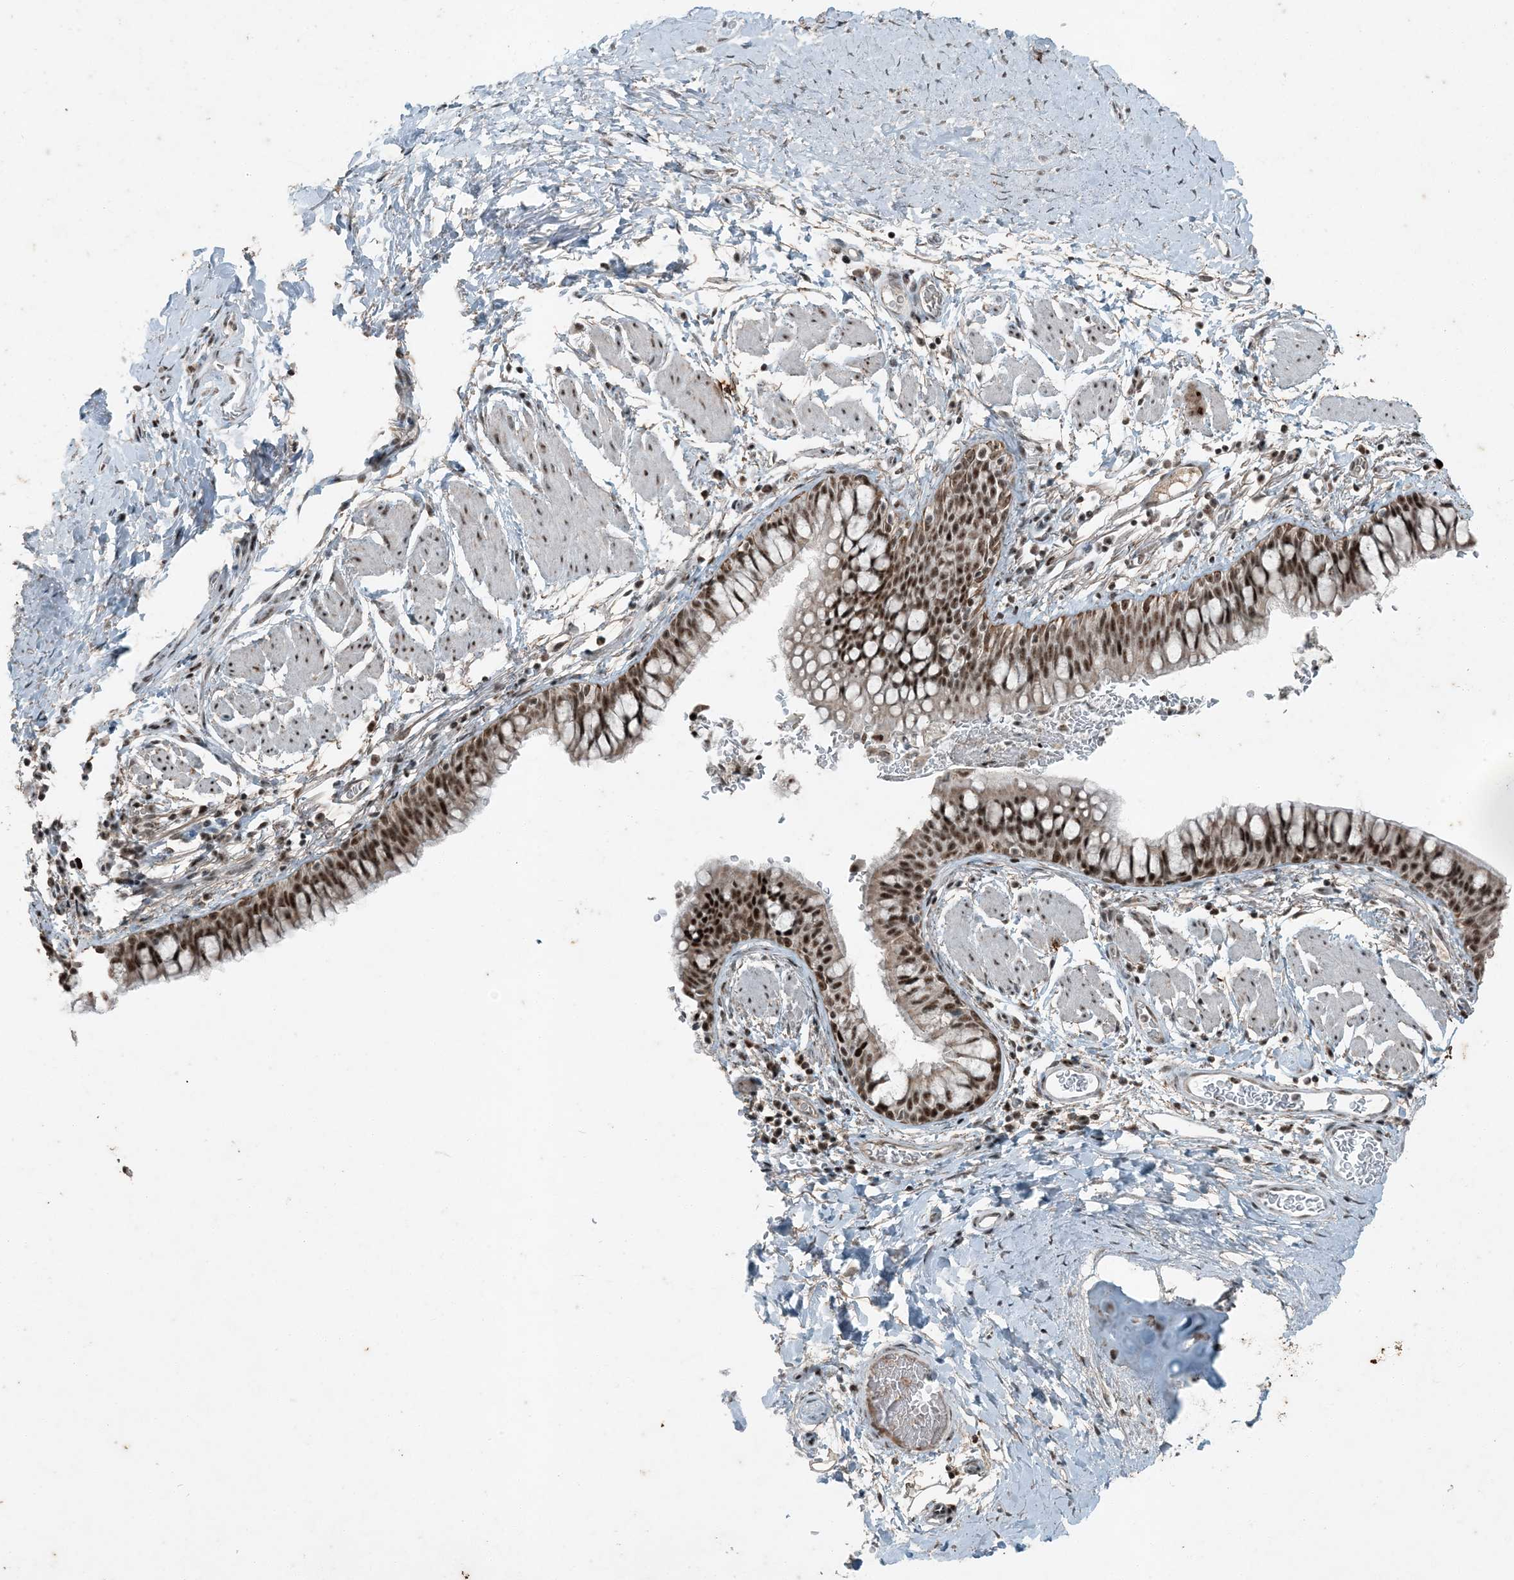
{"staining": {"intensity": "moderate", "quantity": ">75%", "location": "nuclear"}, "tissue": "bronchus", "cell_type": "Respiratory epithelial cells", "image_type": "normal", "snomed": [{"axis": "morphology", "description": "Normal tissue, NOS"}, {"axis": "topography", "description": "Cartilage tissue"}, {"axis": "topography", "description": "Bronchus"}], "caption": "This histopathology image demonstrates immunohistochemistry staining of benign bronchus, with medium moderate nuclear staining in about >75% of respiratory epithelial cells.", "gene": "TADA2B", "patient": {"sex": "female", "age": 36}}